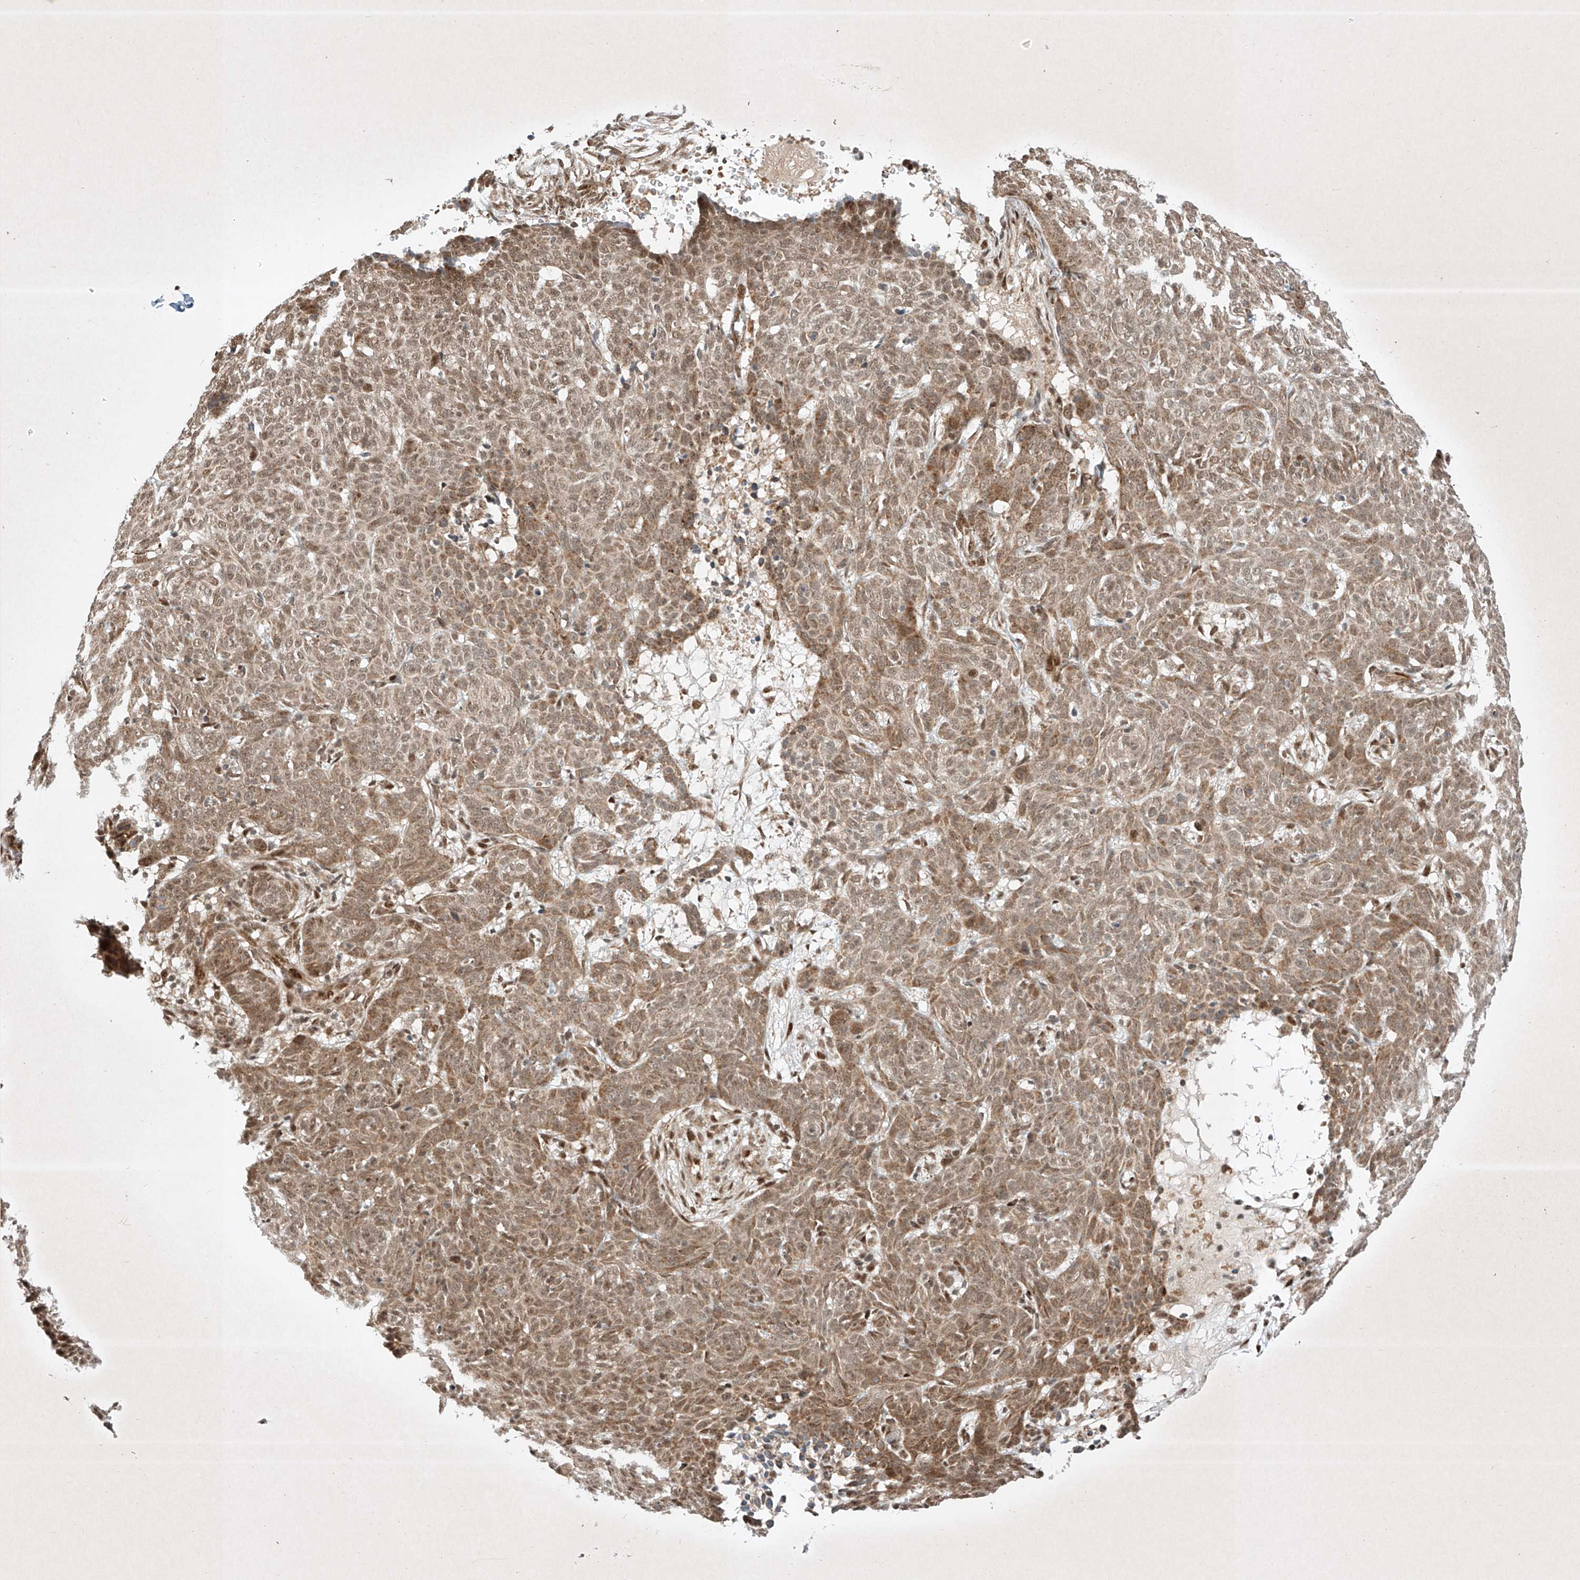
{"staining": {"intensity": "moderate", "quantity": ">75%", "location": "cytoplasmic/membranous,nuclear"}, "tissue": "skin cancer", "cell_type": "Tumor cells", "image_type": "cancer", "snomed": [{"axis": "morphology", "description": "Basal cell carcinoma"}, {"axis": "topography", "description": "Skin"}], "caption": "This image shows IHC staining of skin cancer (basal cell carcinoma), with medium moderate cytoplasmic/membranous and nuclear expression in approximately >75% of tumor cells.", "gene": "EPG5", "patient": {"sex": "male", "age": 85}}